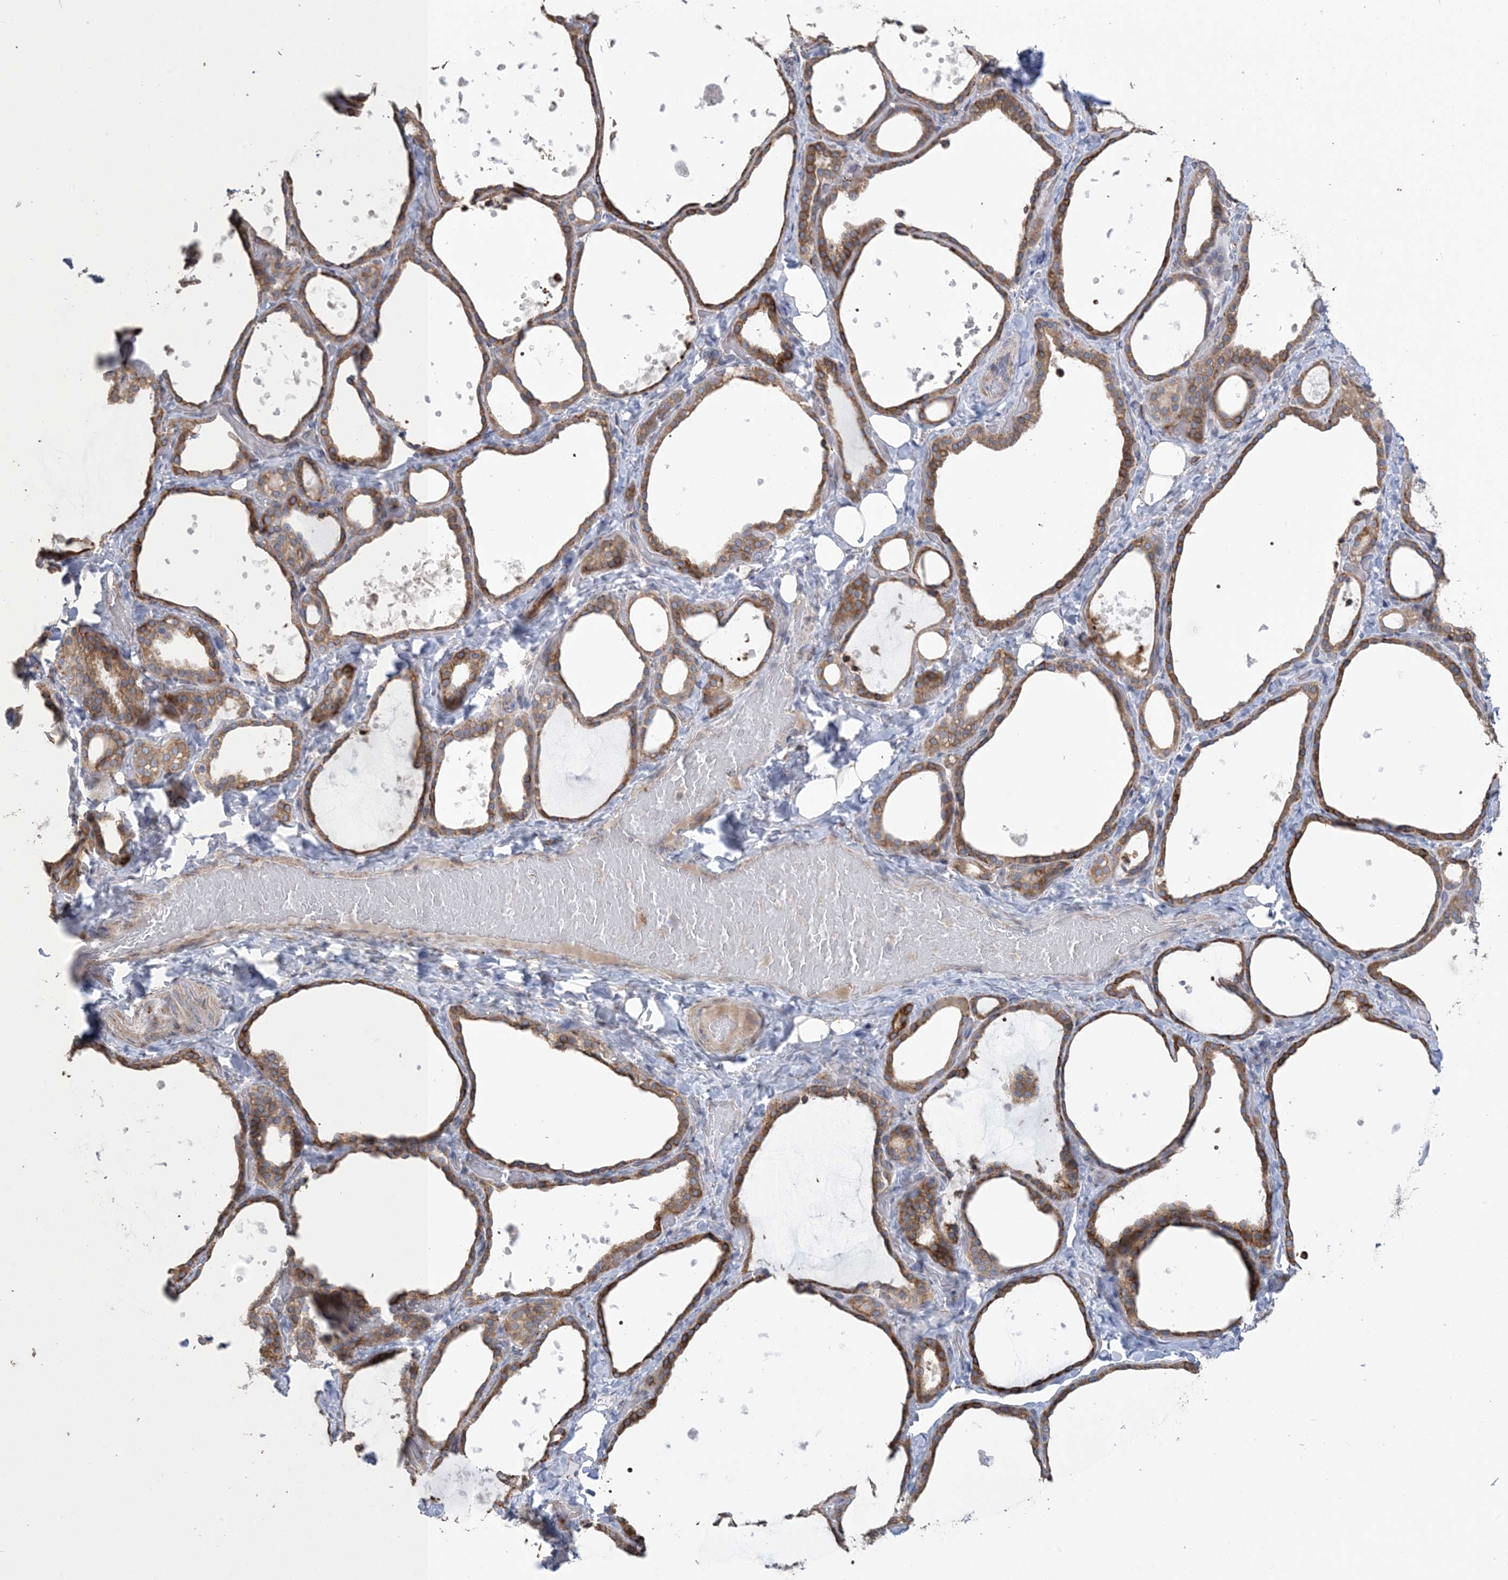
{"staining": {"intensity": "moderate", "quantity": ">75%", "location": "cytoplasmic/membranous"}, "tissue": "thyroid gland", "cell_type": "Glandular cells", "image_type": "normal", "snomed": [{"axis": "morphology", "description": "Normal tissue, NOS"}, {"axis": "topography", "description": "Thyroid gland"}], "caption": "Thyroid gland stained with a brown dye displays moderate cytoplasmic/membranous positive expression in about >75% of glandular cells.", "gene": "SHANK1", "patient": {"sex": "female", "age": 44}}